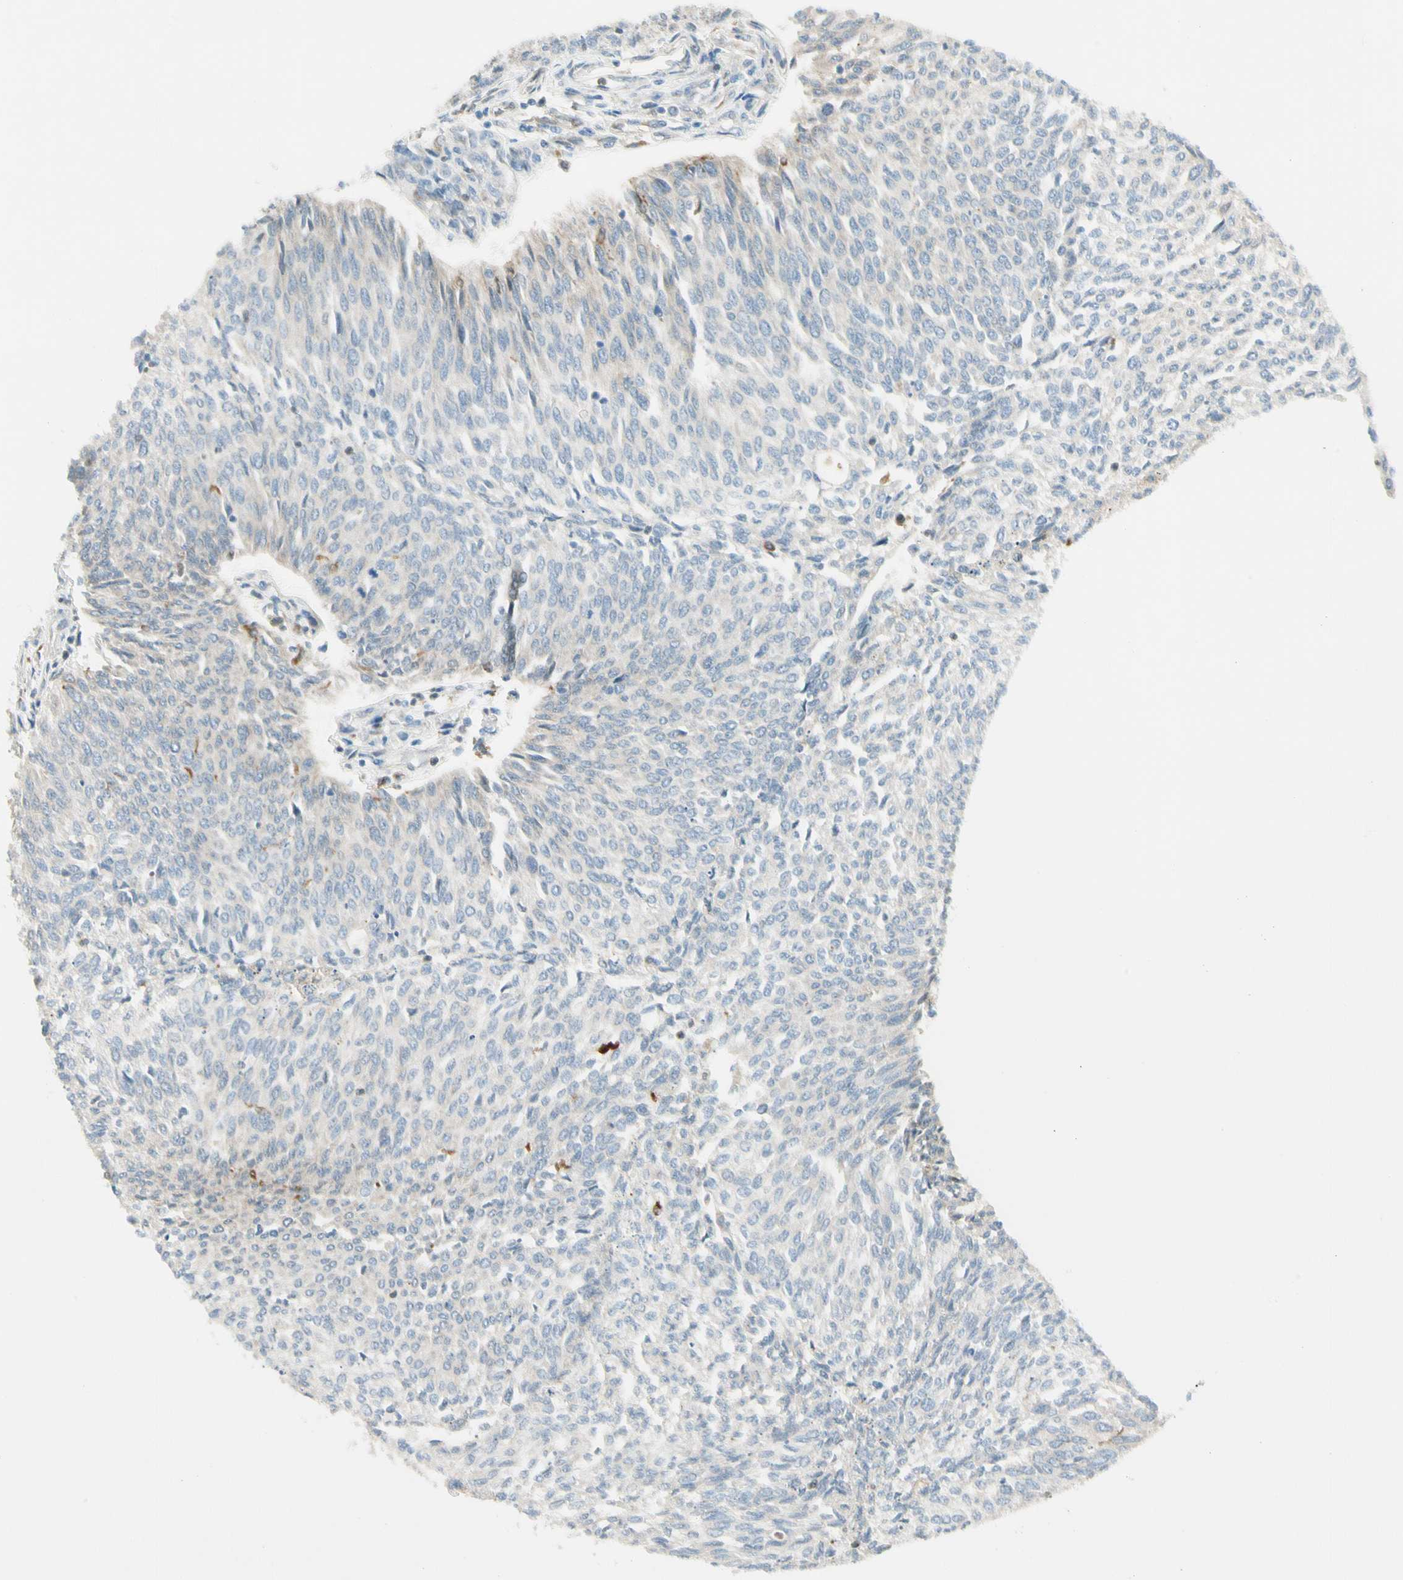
{"staining": {"intensity": "negative", "quantity": "none", "location": "none"}, "tissue": "urothelial cancer", "cell_type": "Tumor cells", "image_type": "cancer", "snomed": [{"axis": "morphology", "description": "Urothelial carcinoma, Low grade"}, {"axis": "topography", "description": "Urinary bladder"}], "caption": "An immunohistochemistry (IHC) image of urothelial cancer is shown. There is no staining in tumor cells of urothelial cancer.", "gene": "LPCAT2", "patient": {"sex": "female", "age": 79}}